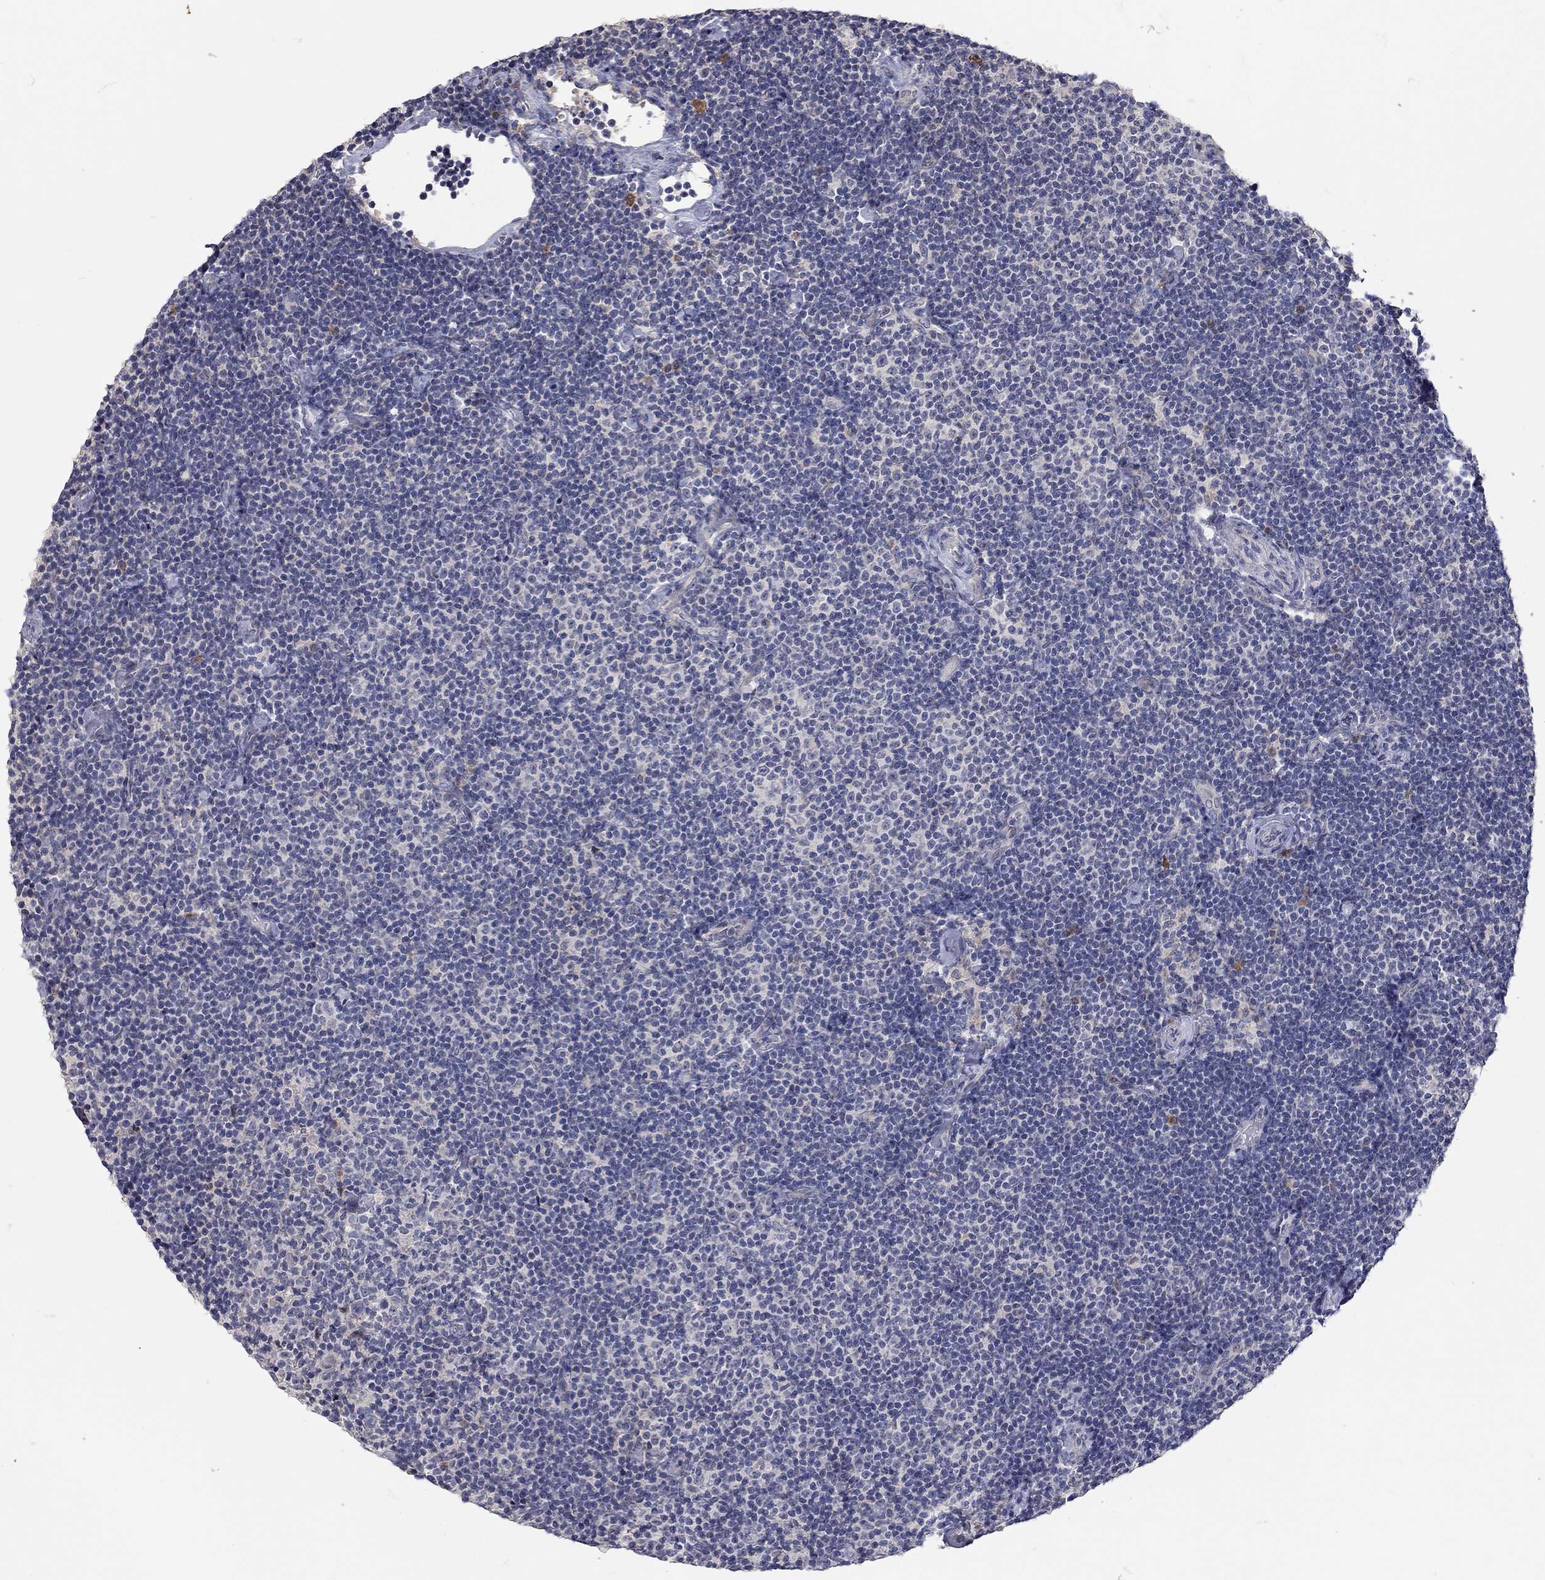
{"staining": {"intensity": "negative", "quantity": "none", "location": "none"}, "tissue": "lymphoma", "cell_type": "Tumor cells", "image_type": "cancer", "snomed": [{"axis": "morphology", "description": "Malignant lymphoma, non-Hodgkin's type, Low grade"}, {"axis": "topography", "description": "Lymph node"}], "caption": "DAB immunohistochemical staining of lymphoma shows no significant expression in tumor cells.", "gene": "XAGE2", "patient": {"sex": "male", "age": 81}}